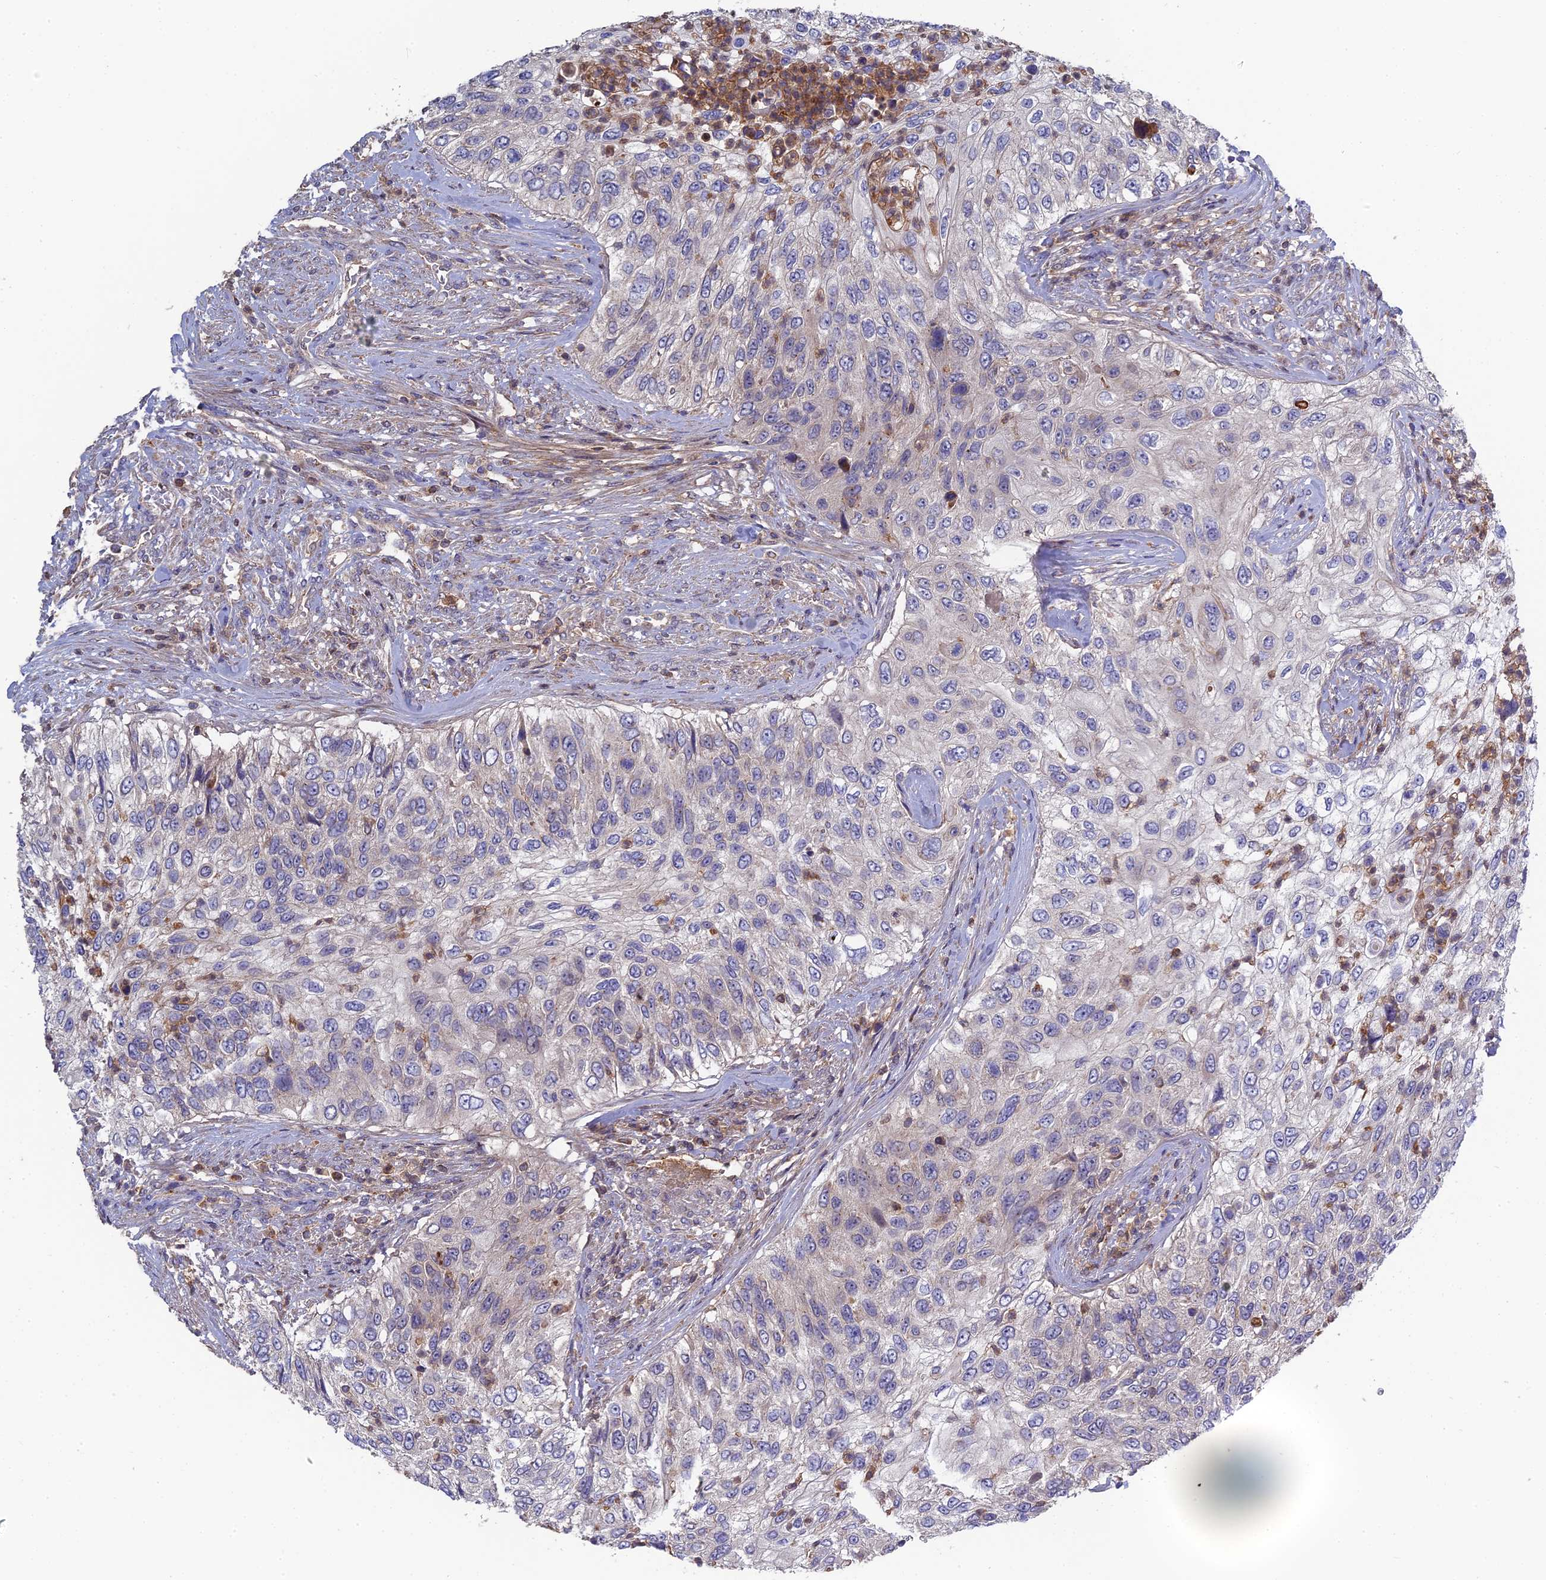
{"staining": {"intensity": "negative", "quantity": "none", "location": "none"}, "tissue": "urothelial cancer", "cell_type": "Tumor cells", "image_type": "cancer", "snomed": [{"axis": "morphology", "description": "Urothelial carcinoma, High grade"}, {"axis": "topography", "description": "Urinary bladder"}], "caption": "High-grade urothelial carcinoma was stained to show a protein in brown. There is no significant staining in tumor cells. Brightfield microscopy of immunohistochemistry (IHC) stained with DAB (brown) and hematoxylin (blue), captured at high magnification.", "gene": "RPIA", "patient": {"sex": "female", "age": 60}}